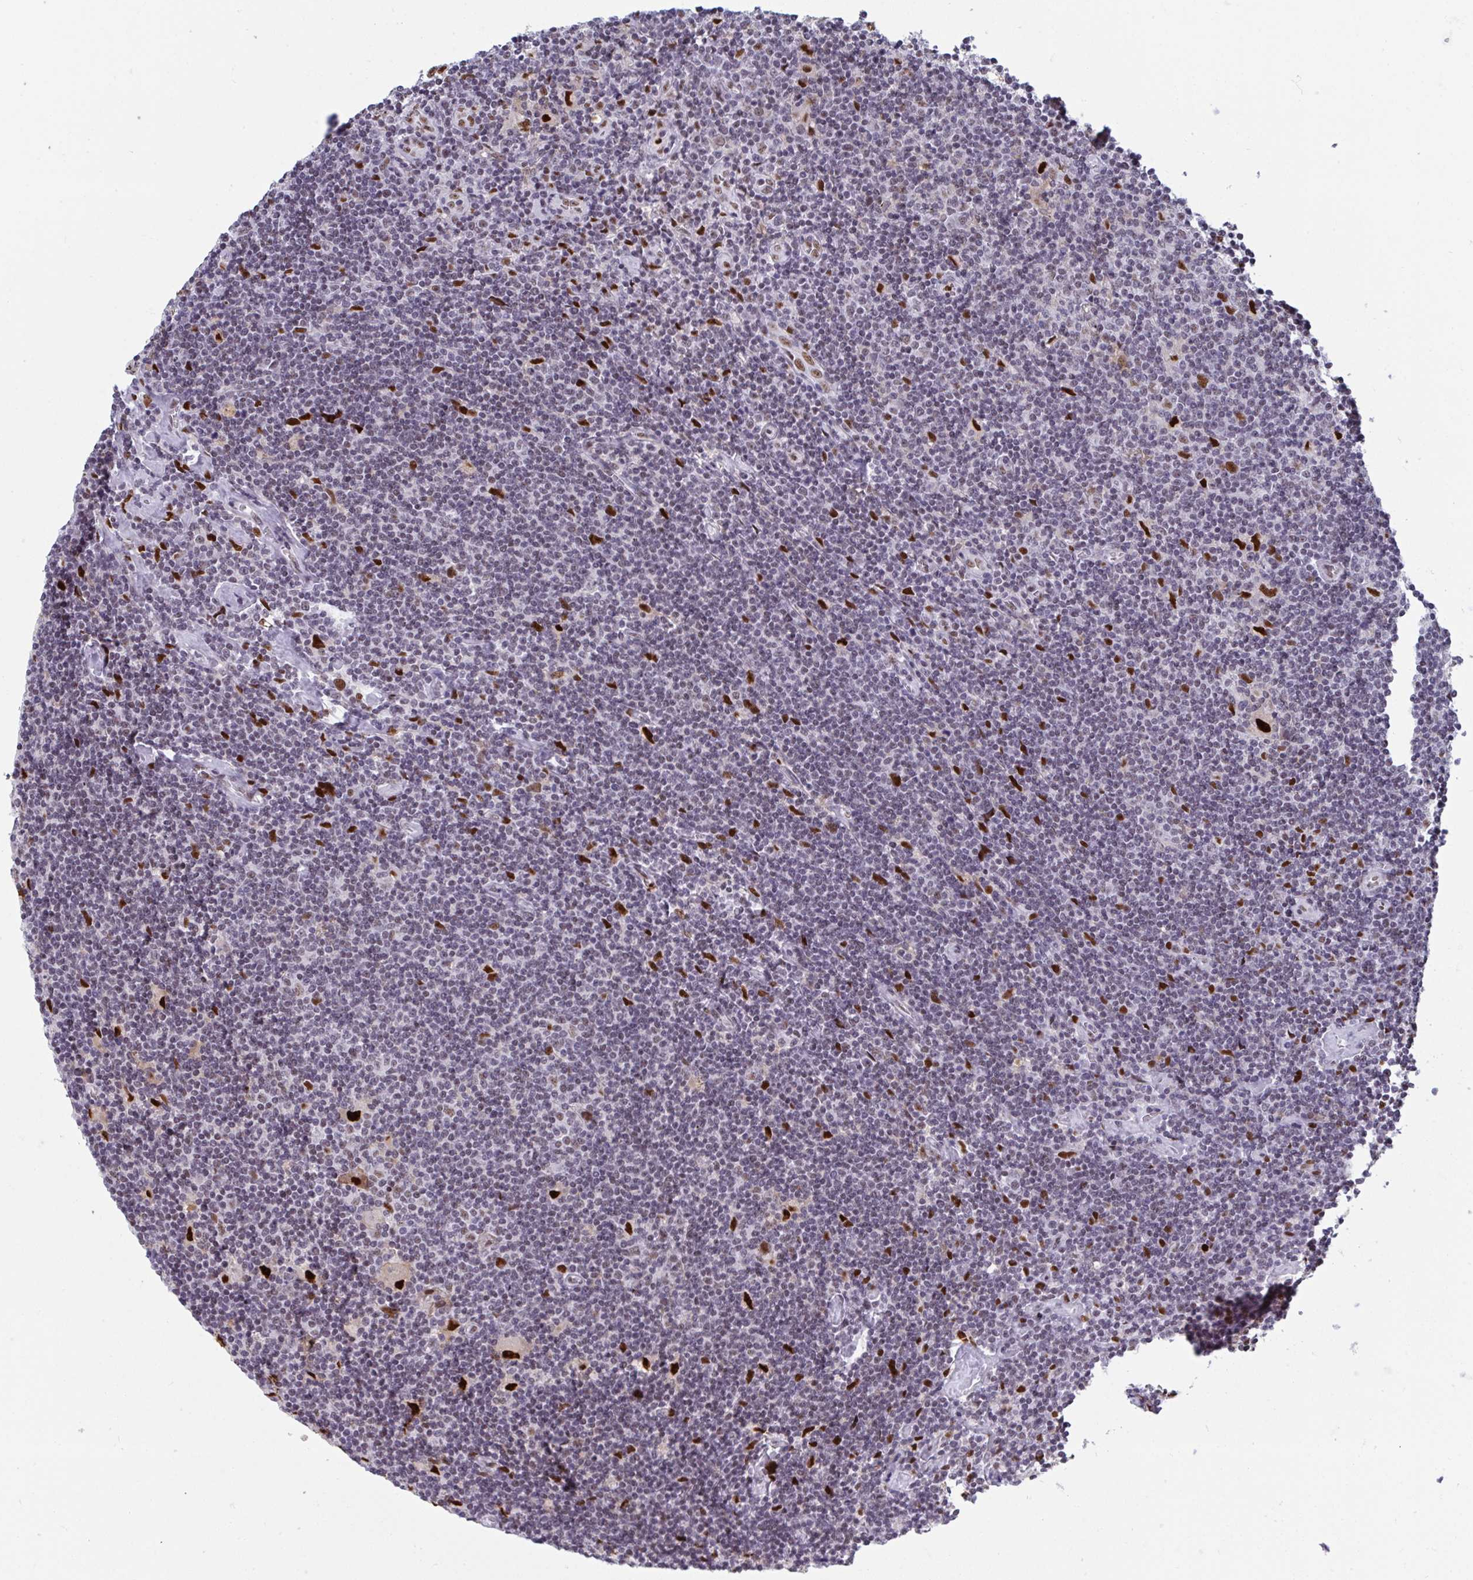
{"staining": {"intensity": "weak", "quantity": "<25%", "location": "nuclear"}, "tissue": "lymphoma", "cell_type": "Tumor cells", "image_type": "cancer", "snomed": [{"axis": "morphology", "description": "Hodgkin's disease, NOS"}, {"axis": "topography", "description": "Lymph node"}], "caption": "Immunohistochemistry (IHC) of lymphoma shows no positivity in tumor cells.", "gene": "JDP2", "patient": {"sex": "male", "age": 40}}